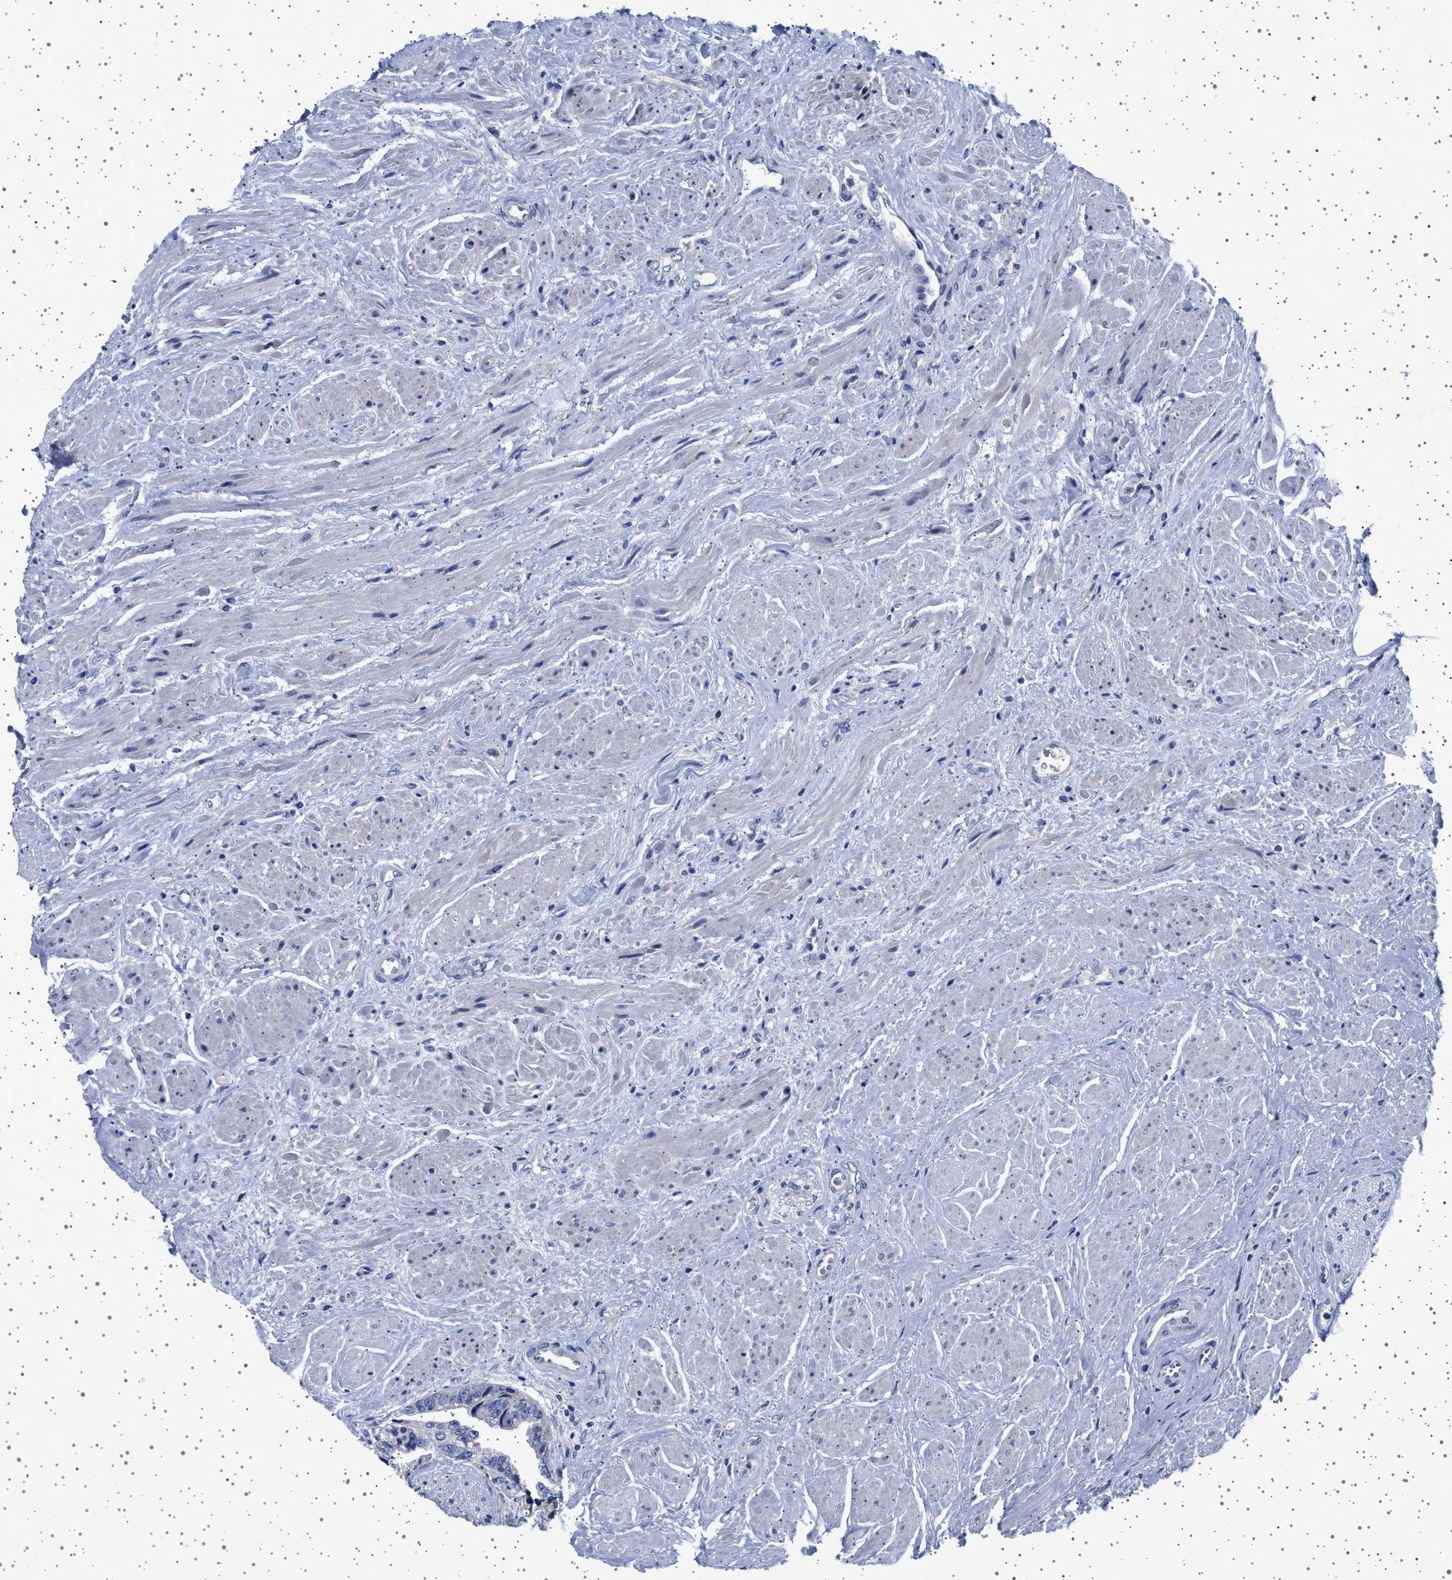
{"staining": {"intensity": "negative", "quantity": "none", "location": "none"}, "tissue": "prostate cancer", "cell_type": "Tumor cells", "image_type": "cancer", "snomed": [{"axis": "morphology", "description": "Adenocarcinoma, High grade"}, {"axis": "topography", "description": "Prostate"}], "caption": "Protein analysis of high-grade adenocarcinoma (prostate) shows no significant staining in tumor cells.", "gene": "TRMT10B", "patient": {"sex": "male", "age": 61}}